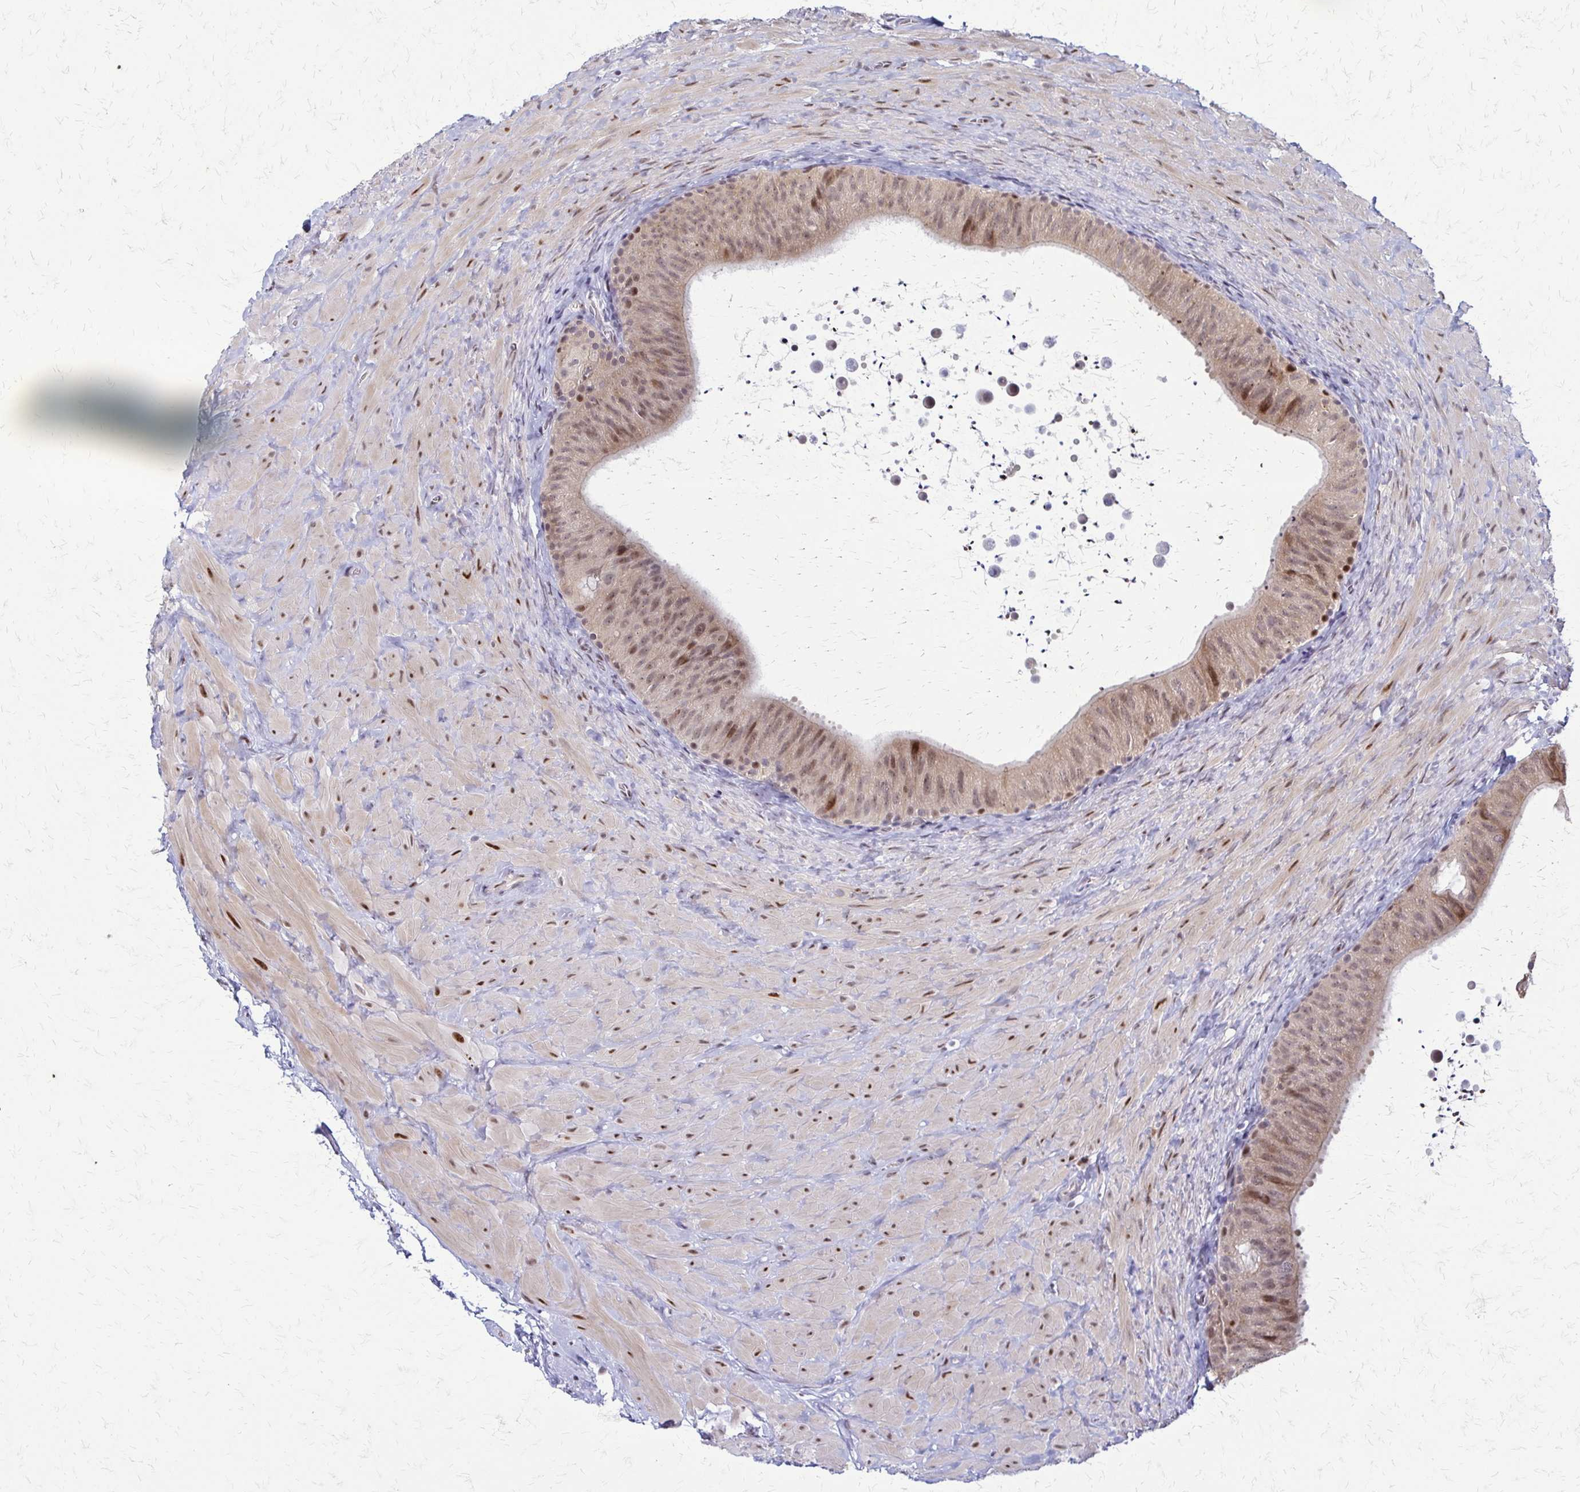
{"staining": {"intensity": "strong", "quantity": "25%-75%", "location": "cytoplasmic/membranous,nuclear"}, "tissue": "epididymis", "cell_type": "Glandular cells", "image_type": "normal", "snomed": [{"axis": "morphology", "description": "Normal tissue, NOS"}, {"axis": "topography", "description": "Epididymis, spermatic cord, NOS"}, {"axis": "topography", "description": "Epididymis"}], "caption": "Approximately 25%-75% of glandular cells in unremarkable epididymis show strong cytoplasmic/membranous,nuclear protein positivity as visualized by brown immunohistochemical staining.", "gene": "TRIR", "patient": {"sex": "male", "age": 31}}